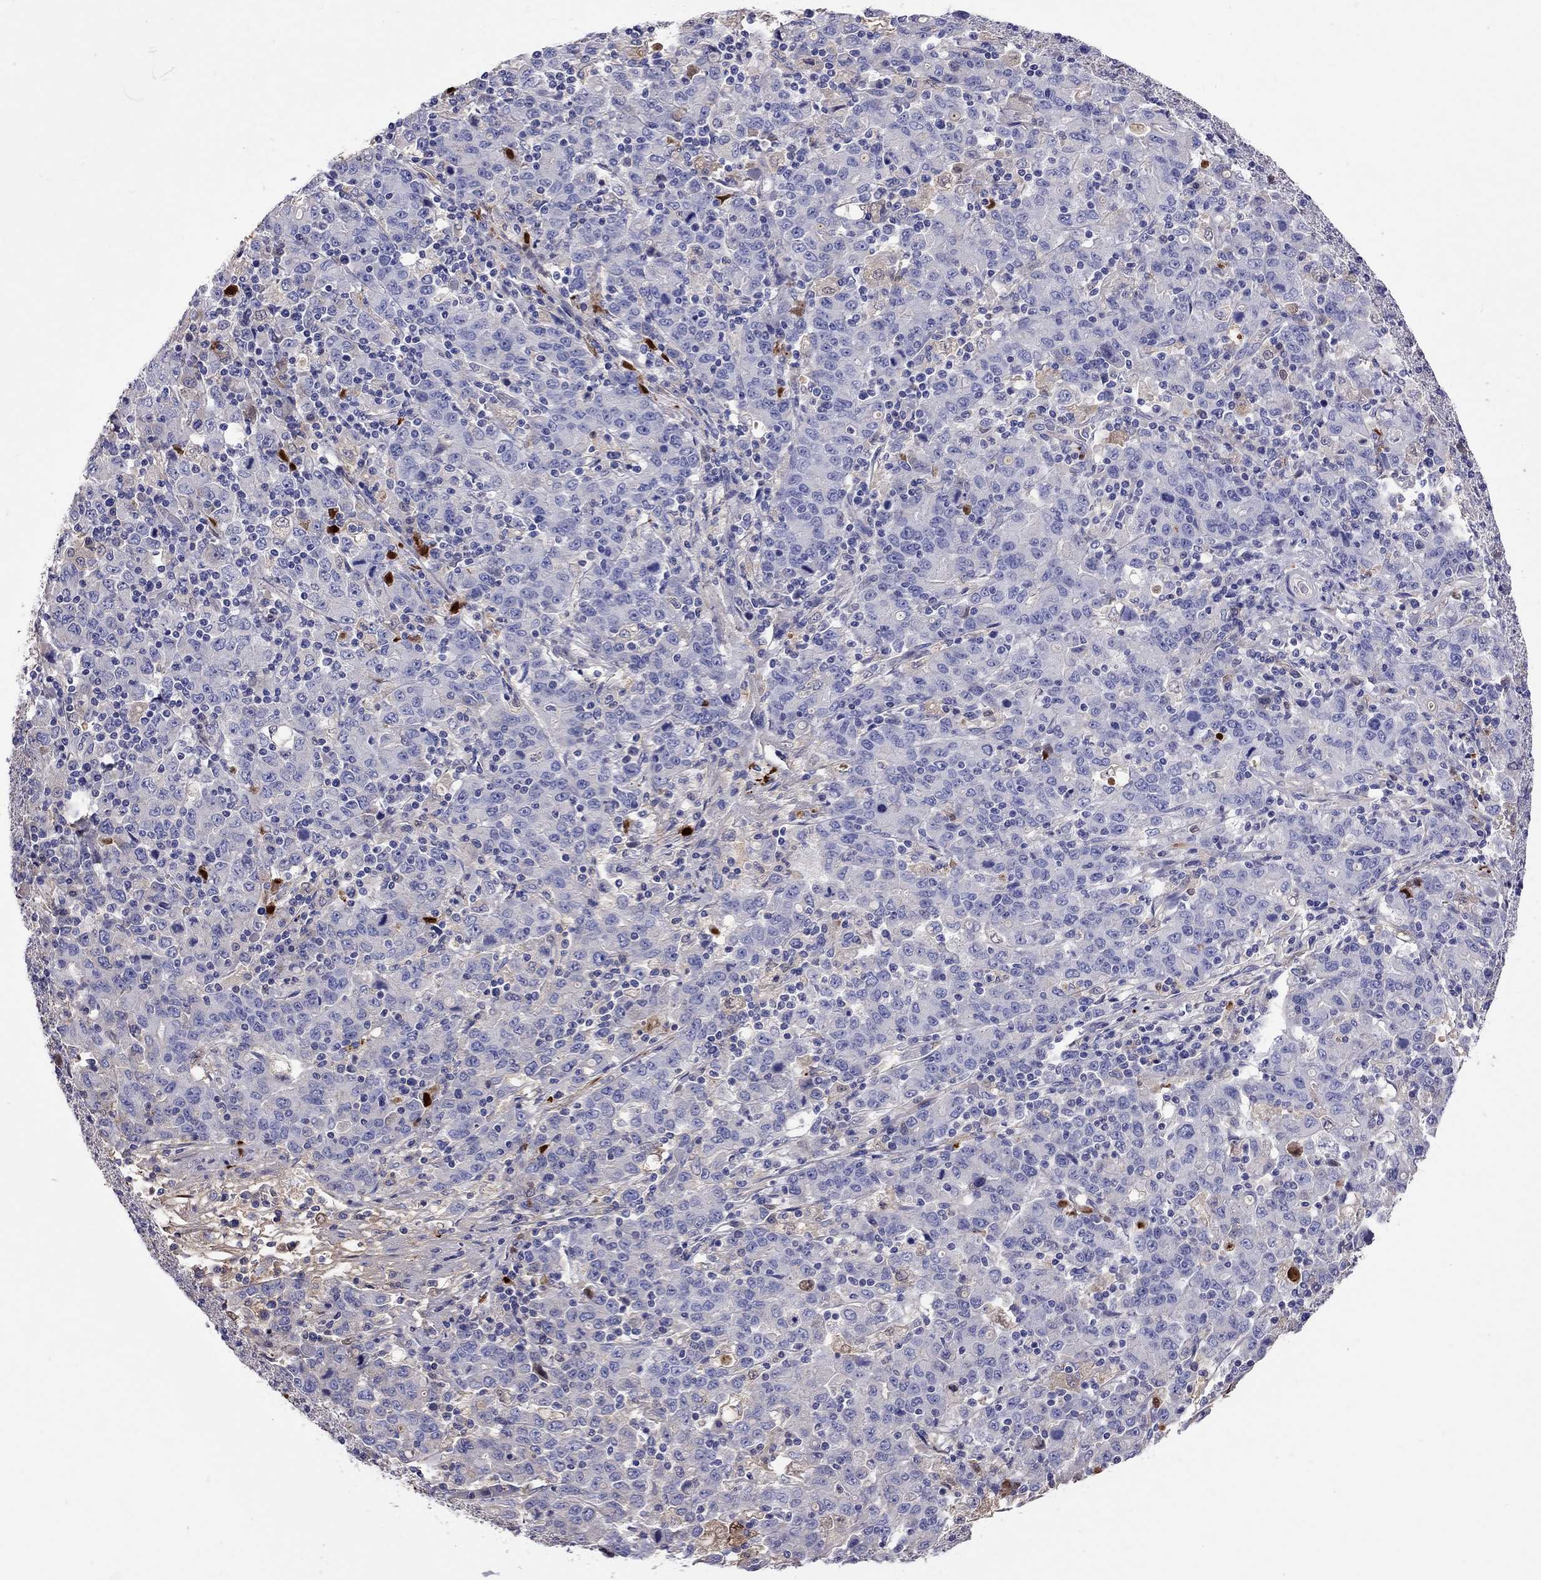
{"staining": {"intensity": "negative", "quantity": "none", "location": "none"}, "tissue": "stomach cancer", "cell_type": "Tumor cells", "image_type": "cancer", "snomed": [{"axis": "morphology", "description": "Adenocarcinoma, NOS"}, {"axis": "topography", "description": "Stomach, upper"}], "caption": "Immunohistochemistry of adenocarcinoma (stomach) exhibits no positivity in tumor cells.", "gene": "SERPINA3", "patient": {"sex": "male", "age": 69}}